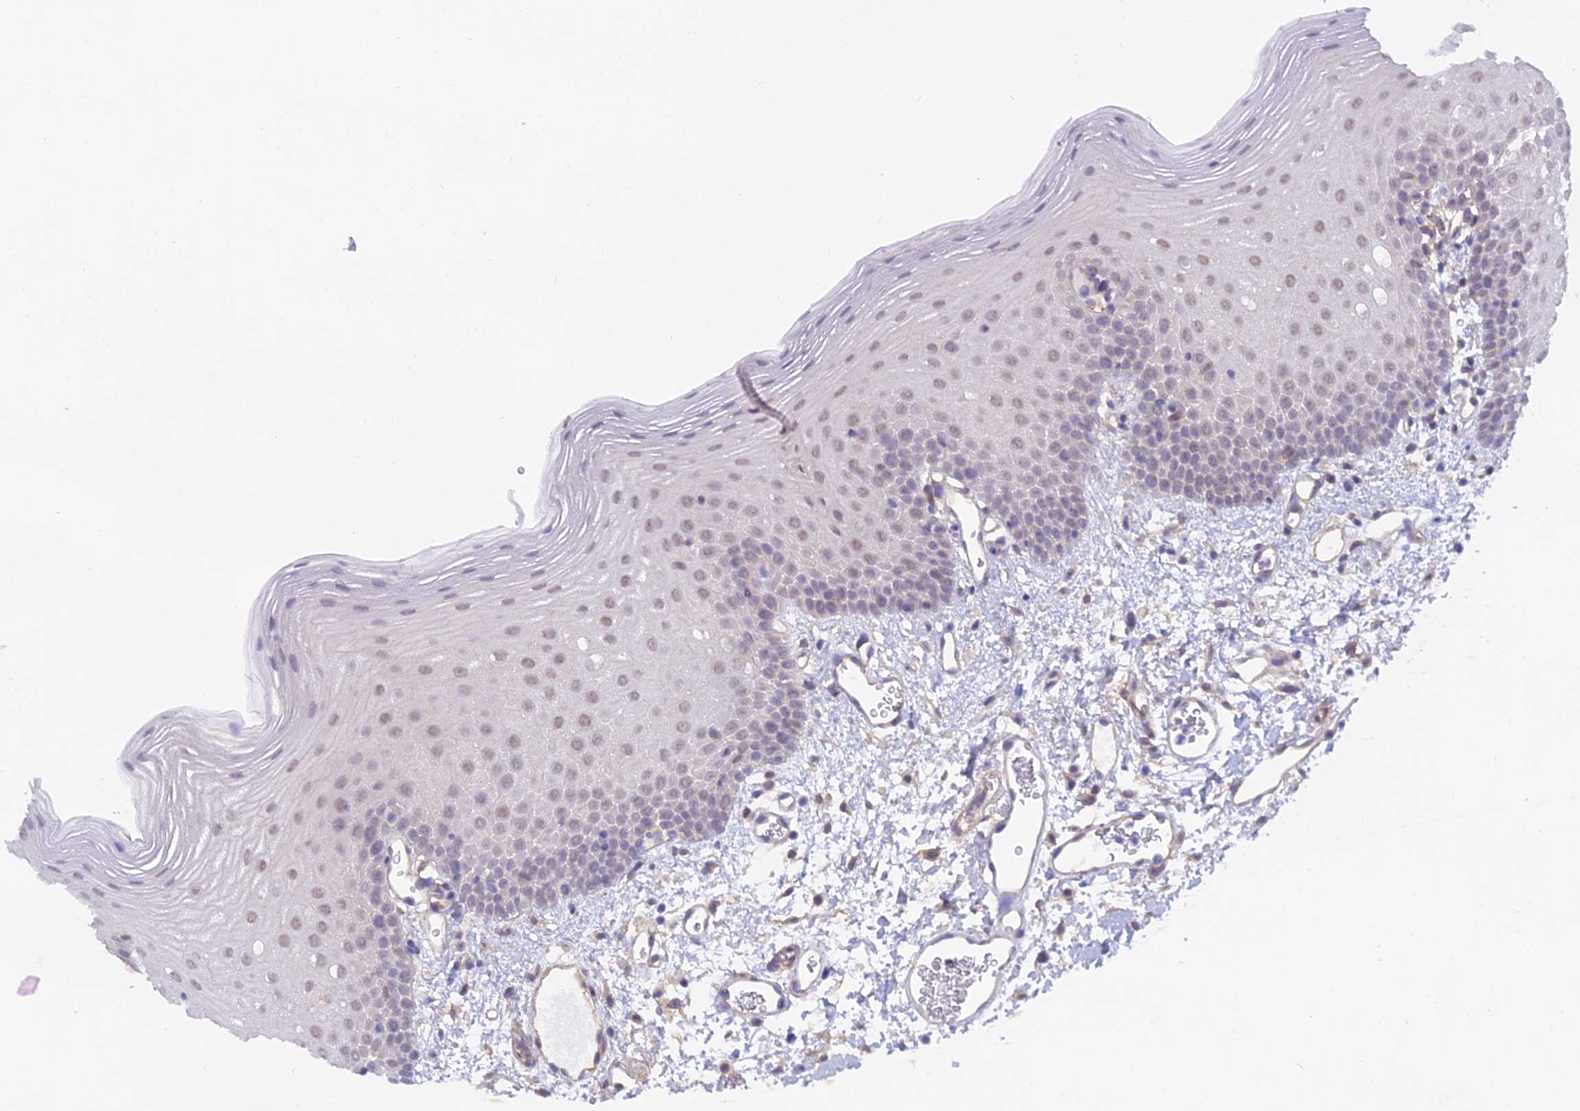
{"staining": {"intensity": "moderate", "quantity": "<25%", "location": "nuclear"}, "tissue": "oral mucosa", "cell_type": "Squamous epithelial cells", "image_type": "normal", "snomed": [{"axis": "morphology", "description": "Normal tissue, NOS"}, {"axis": "topography", "description": "Oral tissue"}], "caption": "A high-resolution micrograph shows immunohistochemistry (IHC) staining of normal oral mucosa, which displays moderate nuclear positivity in approximately <25% of squamous epithelial cells. Ihc stains the protein in brown and the nuclei are stained blue.", "gene": "BLNK", "patient": {"sex": "female", "age": 70}}